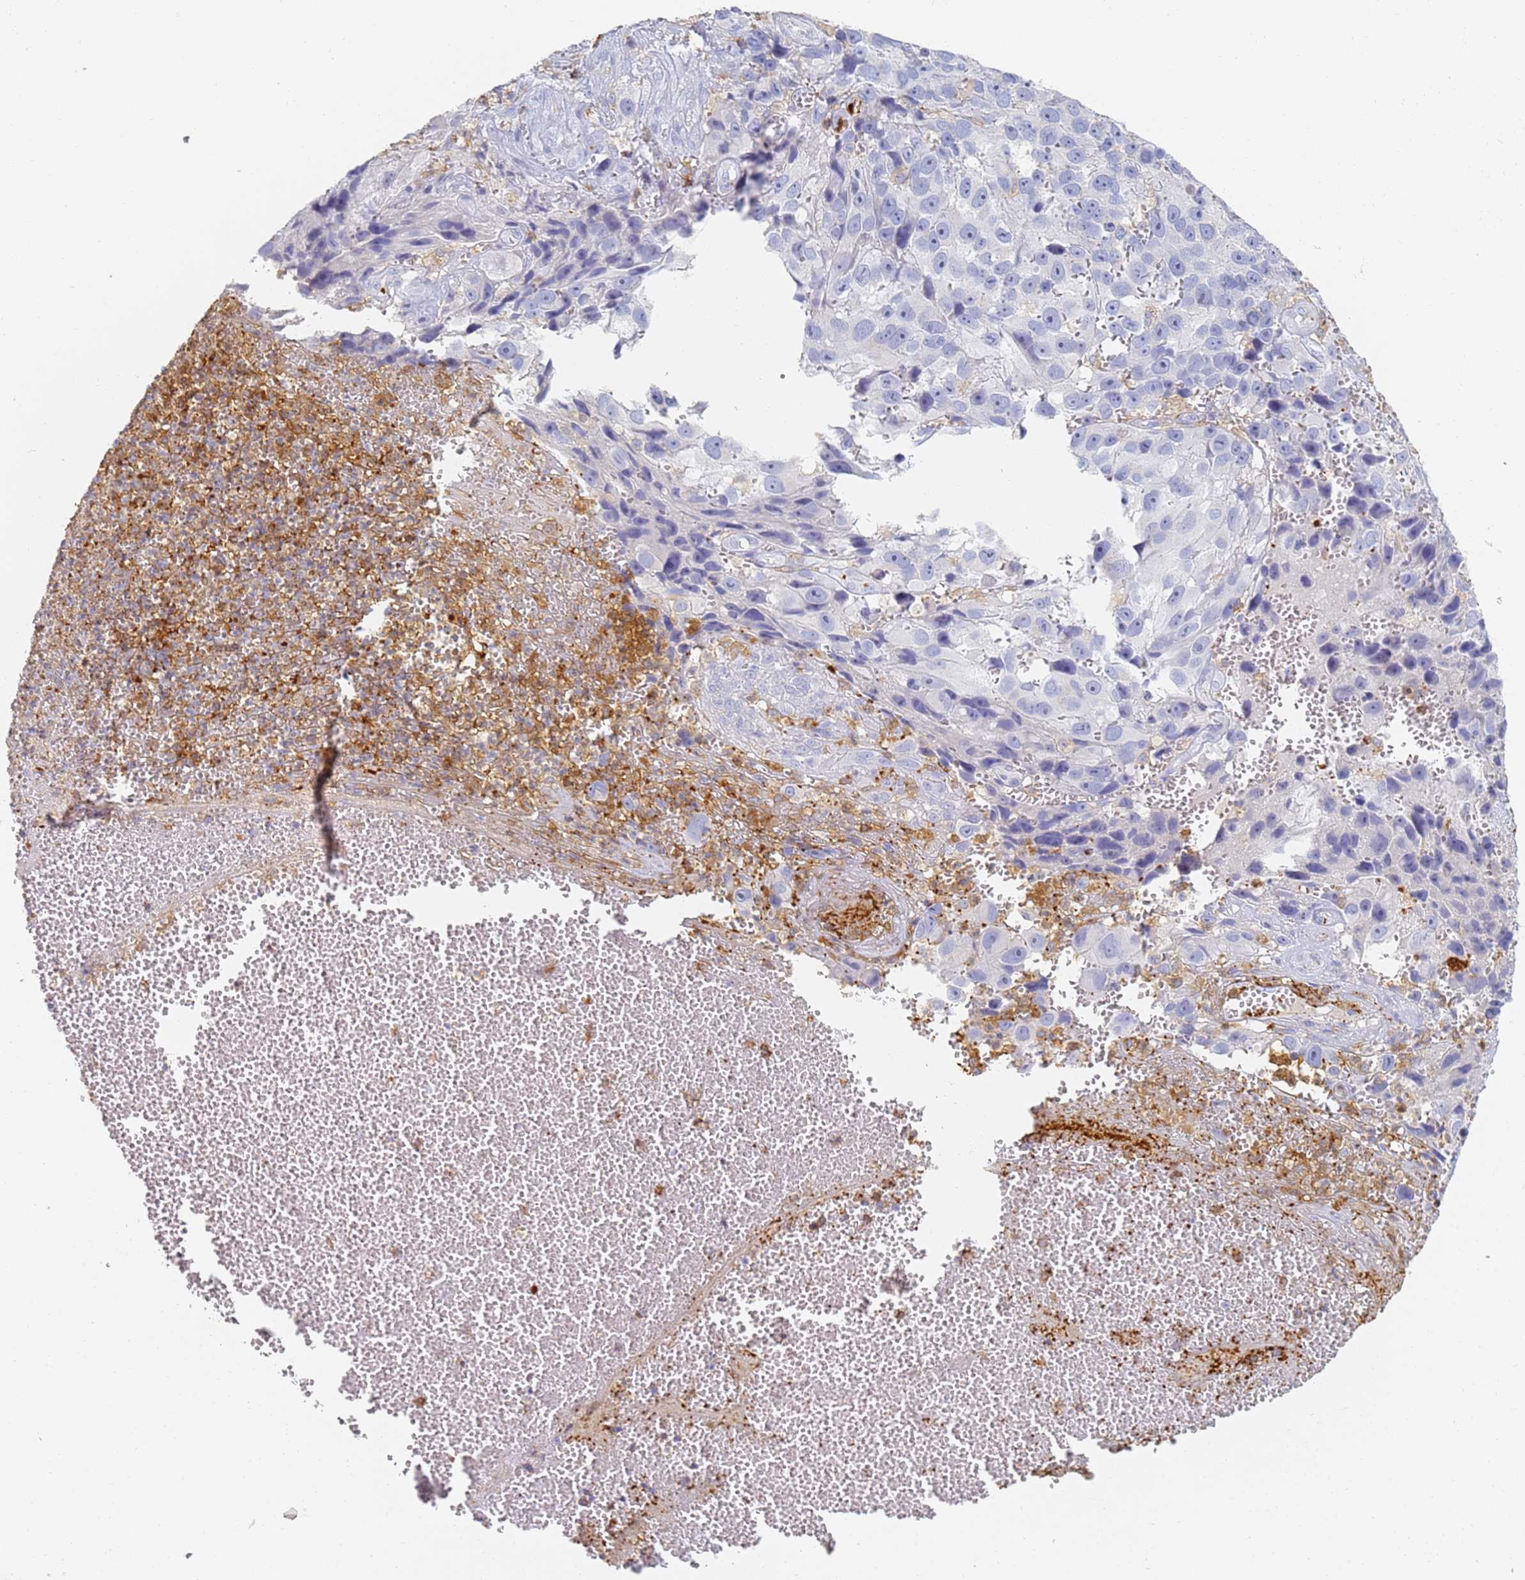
{"staining": {"intensity": "negative", "quantity": "none", "location": "none"}, "tissue": "melanoma", "cell_type": "Tumor cells", "image_type": "cancer", "snomed": [{"axis": "morphology", "description": "Malignant melanoma, NOS"}, {"axis": "topography", "description": "Skin"}], "caption": "IHC of human malignant melanoma demonstrates no positivity in tumor cells.", "gene": "BIN2", "patient": {"sex": "male", "age": 84}}